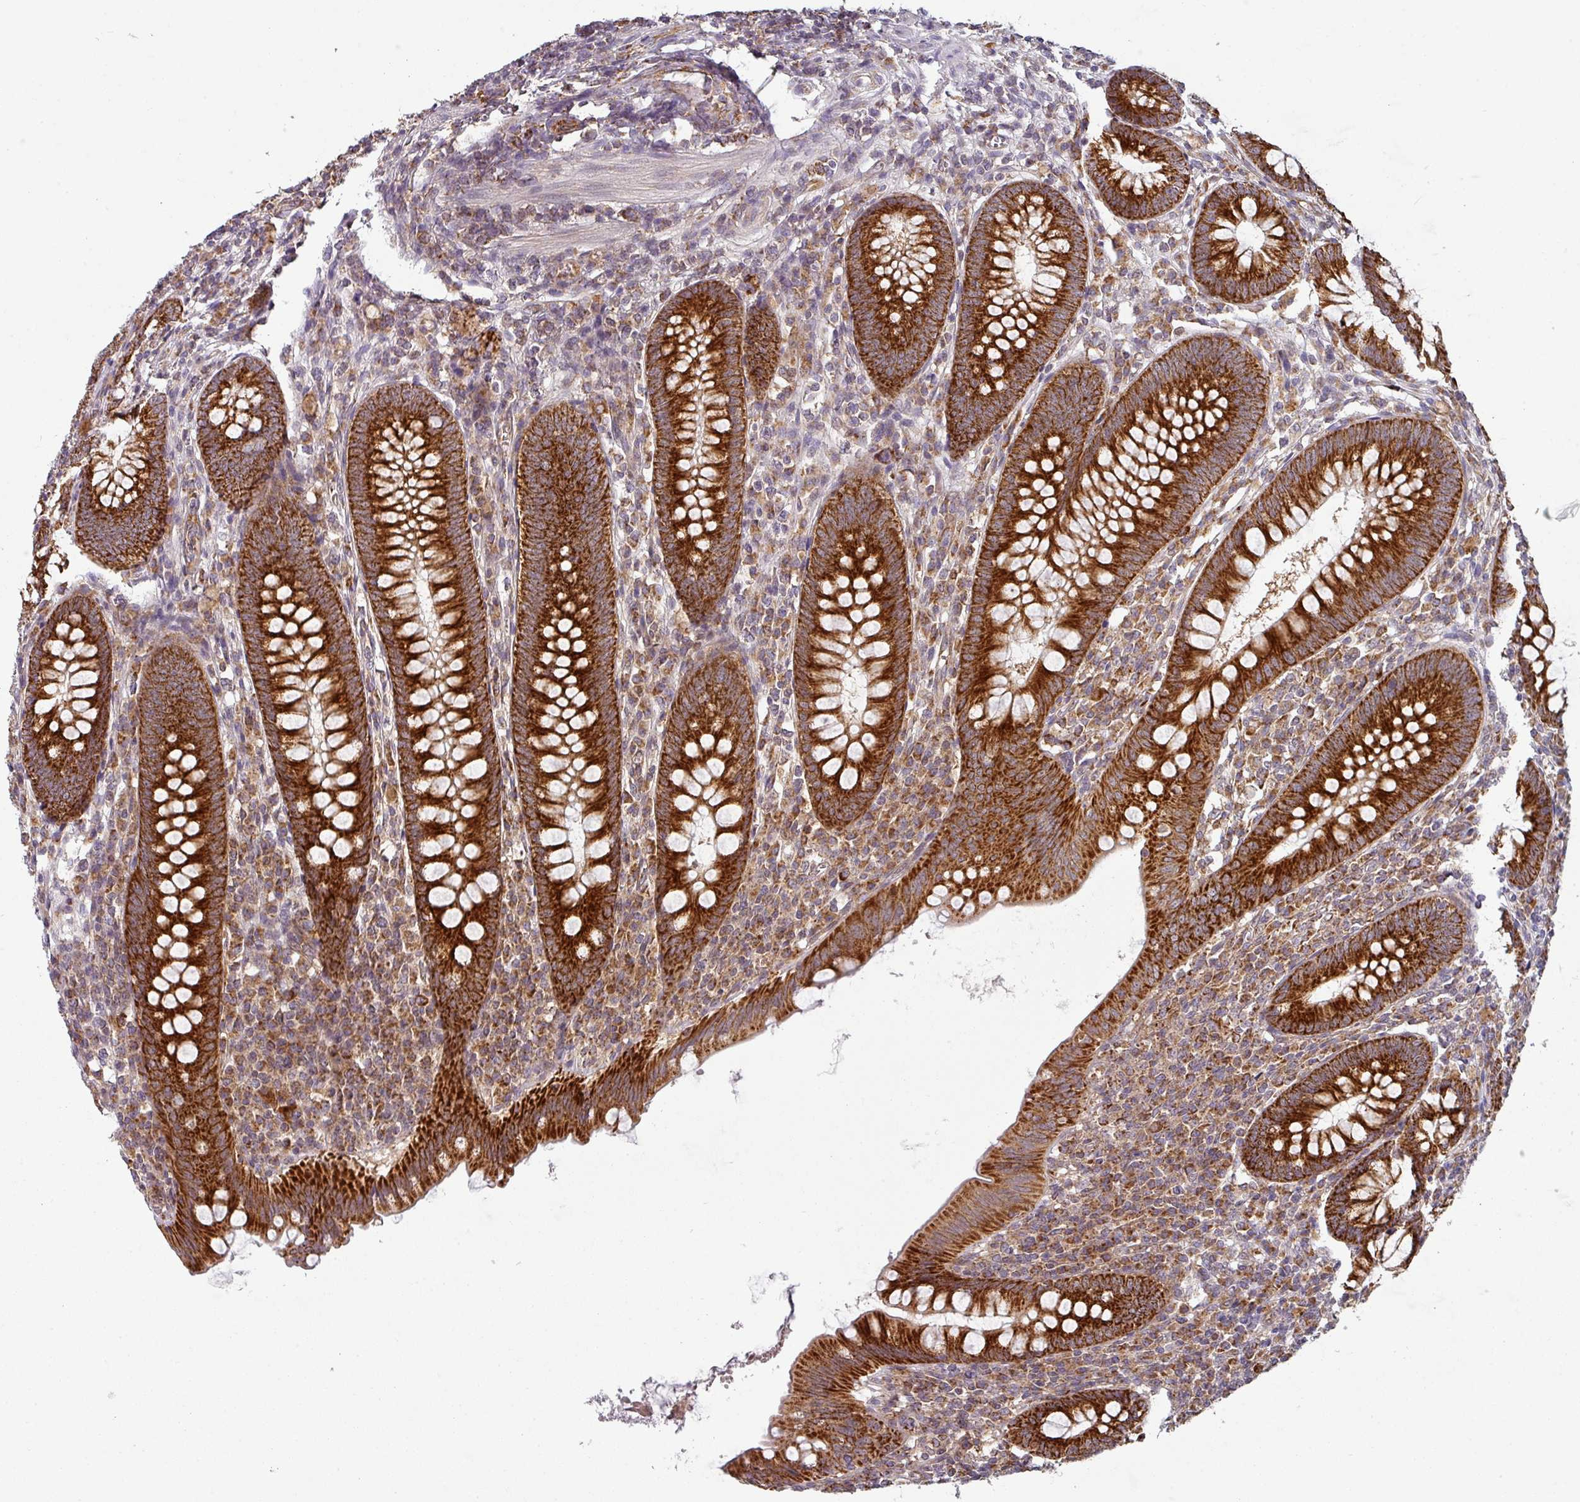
{"staining": {"intensity": "strong", "quantity": ">75%", "location": "cytoplasmic/membranous"}, "tissue": "appendix", "cell_type": "Glandular cells", "image_type": "normal", "snomed": [{"axis": "morphology", "description": "Normal tissue, NOS"}, {"axis": "topography", "description": "Appendix"}], "caption": "Protein staining of benign appendix reveals strong cytoplasmic/membranous positivity in approximately >75% of glandular cells. (brown staining indicates protein expression, while blue staining denotes nuclei).", "gene": "MRPS16", "patient": {"sex": "male", "age": 56}}